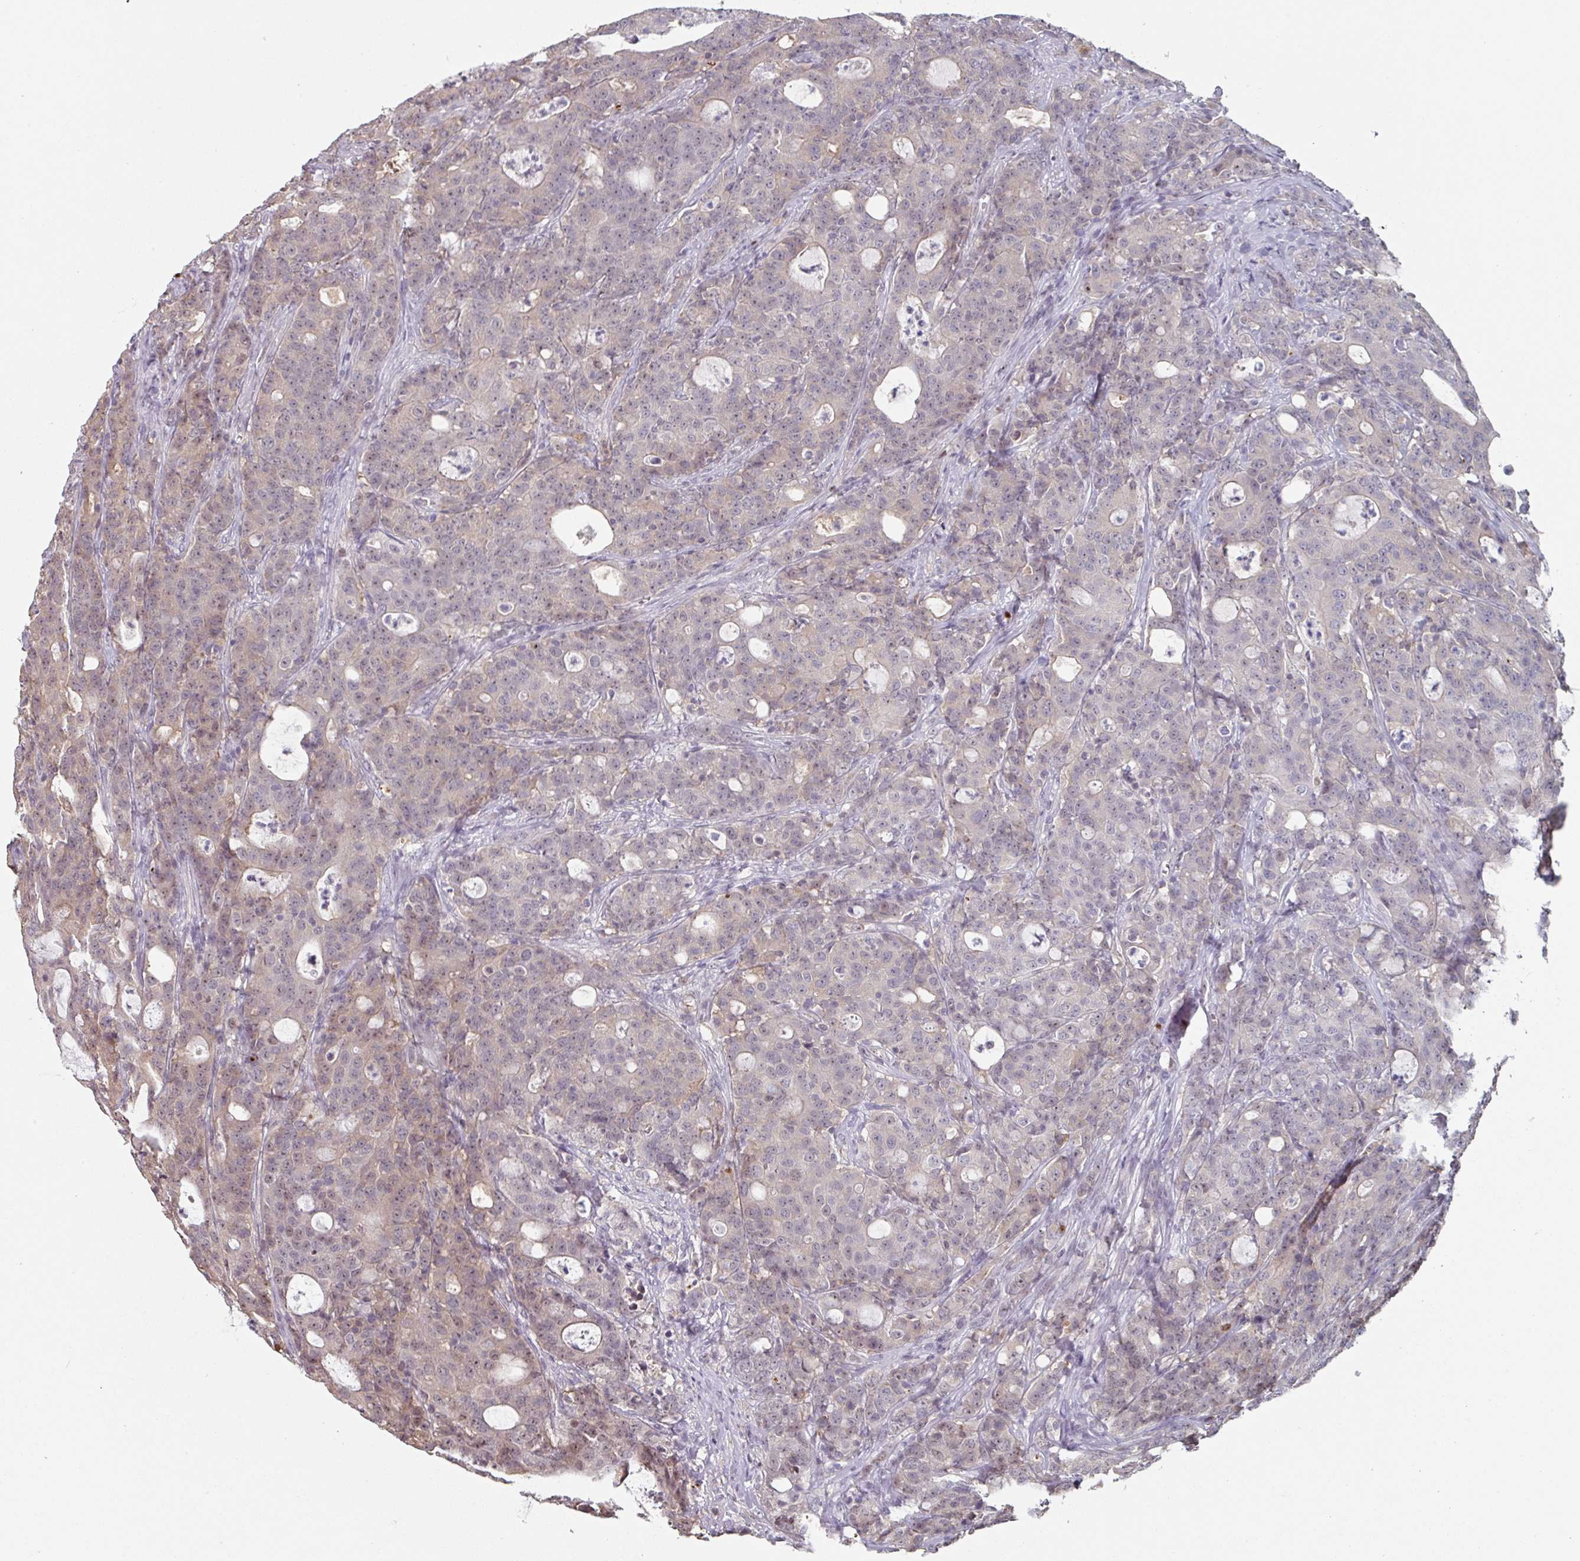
{"staining": {"intensity": "weak", "quantity": "<25%", "location": "nuclear"}, "tissue": "colorectal cancer", "cell_type": "Tumor cells", "image_type": "cancer", "snomed": [{"axis": "morphology", "description": "Adenocarcinoma, NOS"}, {"axis": "topography", "description": "Colon"}], "caption": "A high-resolution photomicrograph shows IHC staining of adenocarcinoma (colorectal), which demonstrates no significant positivity in tumor cells.", "gene": "ZBTB6", "patient": {"sex": "male", "age": 83}}